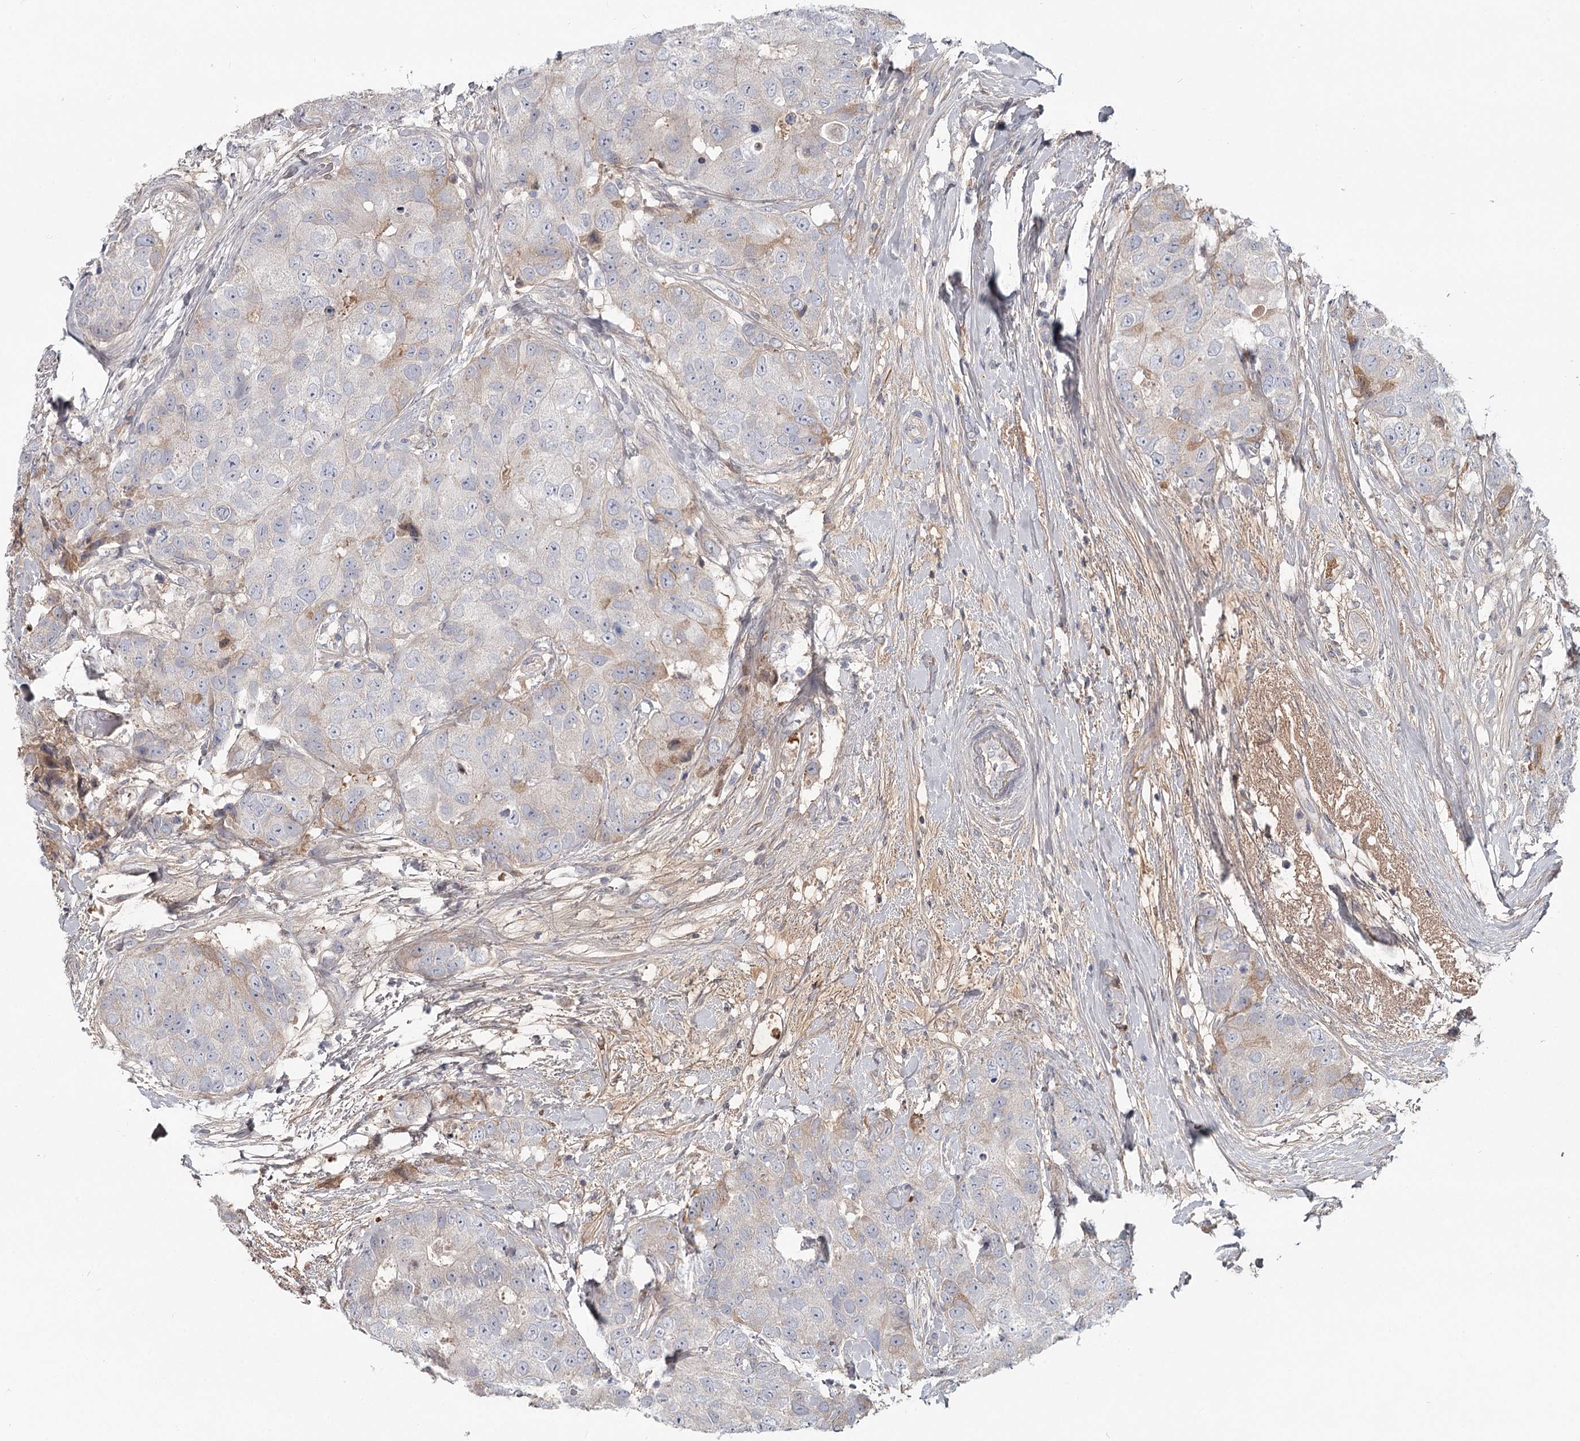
{"staining": {"intensity": "negative", "quantity": "none", "location": "none"}, "tissue": "breast cancer", "cell_type": "Tumor cells", "image_type": "cancer", "snomed": [{"axis": "morphology", "description": "Duct carcinoma"}, {"axis": "topography", "description": "Breast"}], "caption": "Tumor cells show no significant protein positivity in breast infiltrating ductal carcinoma.", "gene": "DHRS9", "patient": {"sex": "female", "age": 62}}